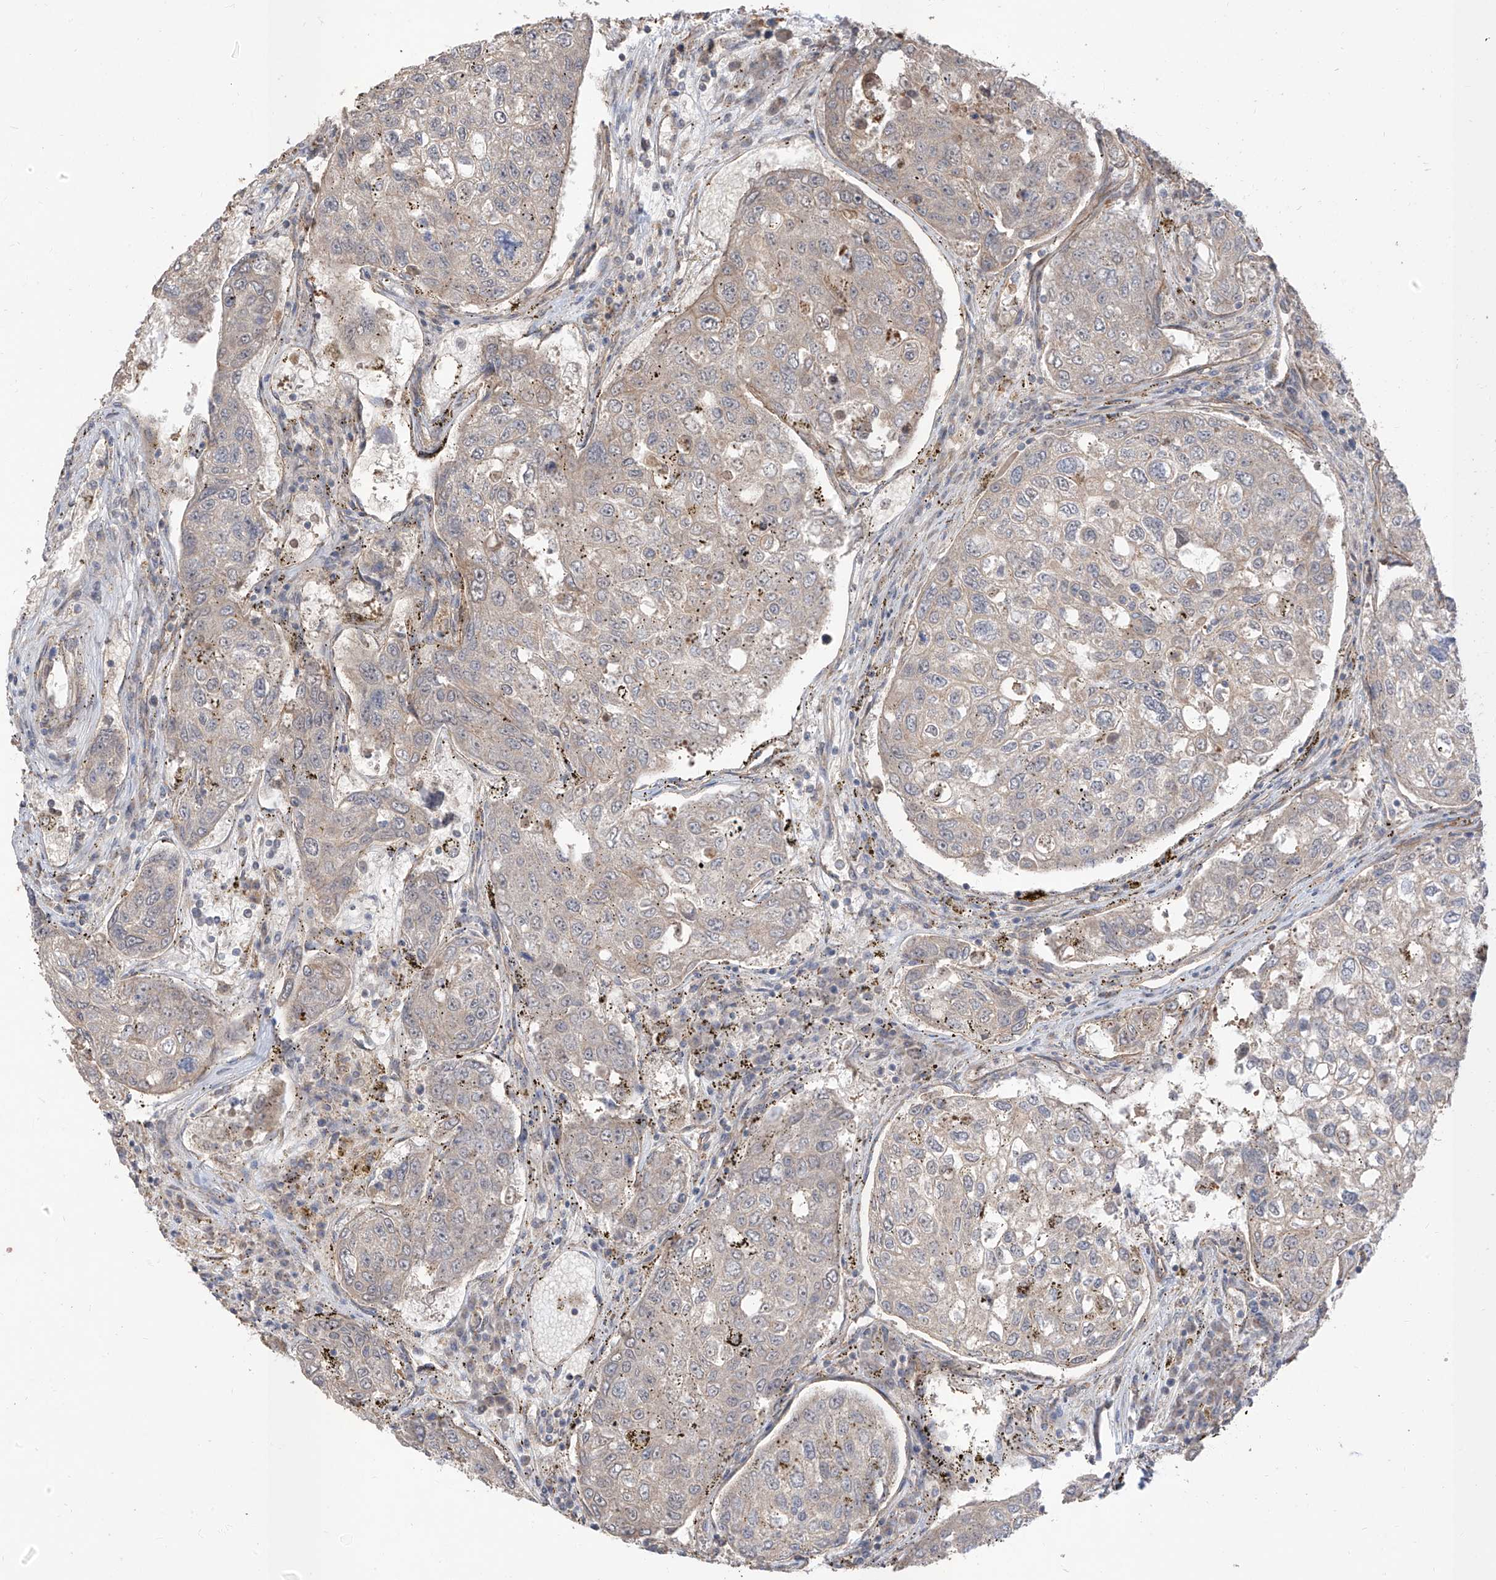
{"staining": {"intensity": "negative", "quantity": "none", "location": "none"}, "tissue": "urothelial cancer", "cell_type": "Tumor cells", "image_type": "cancer", "snomed": [{"axis": "morphology", "description": "Urothelial carcinoma, High grade"}, {"axis": "topography", "description": "Lymph node"}, {"axis": "topography", "description": "Urinary bladder"}], "caption": "Tumor cells are negative for brown protein staining in urothelial cancer.", "gene": "EPHX4", "patient": {"sex": "male", "age": 51}}